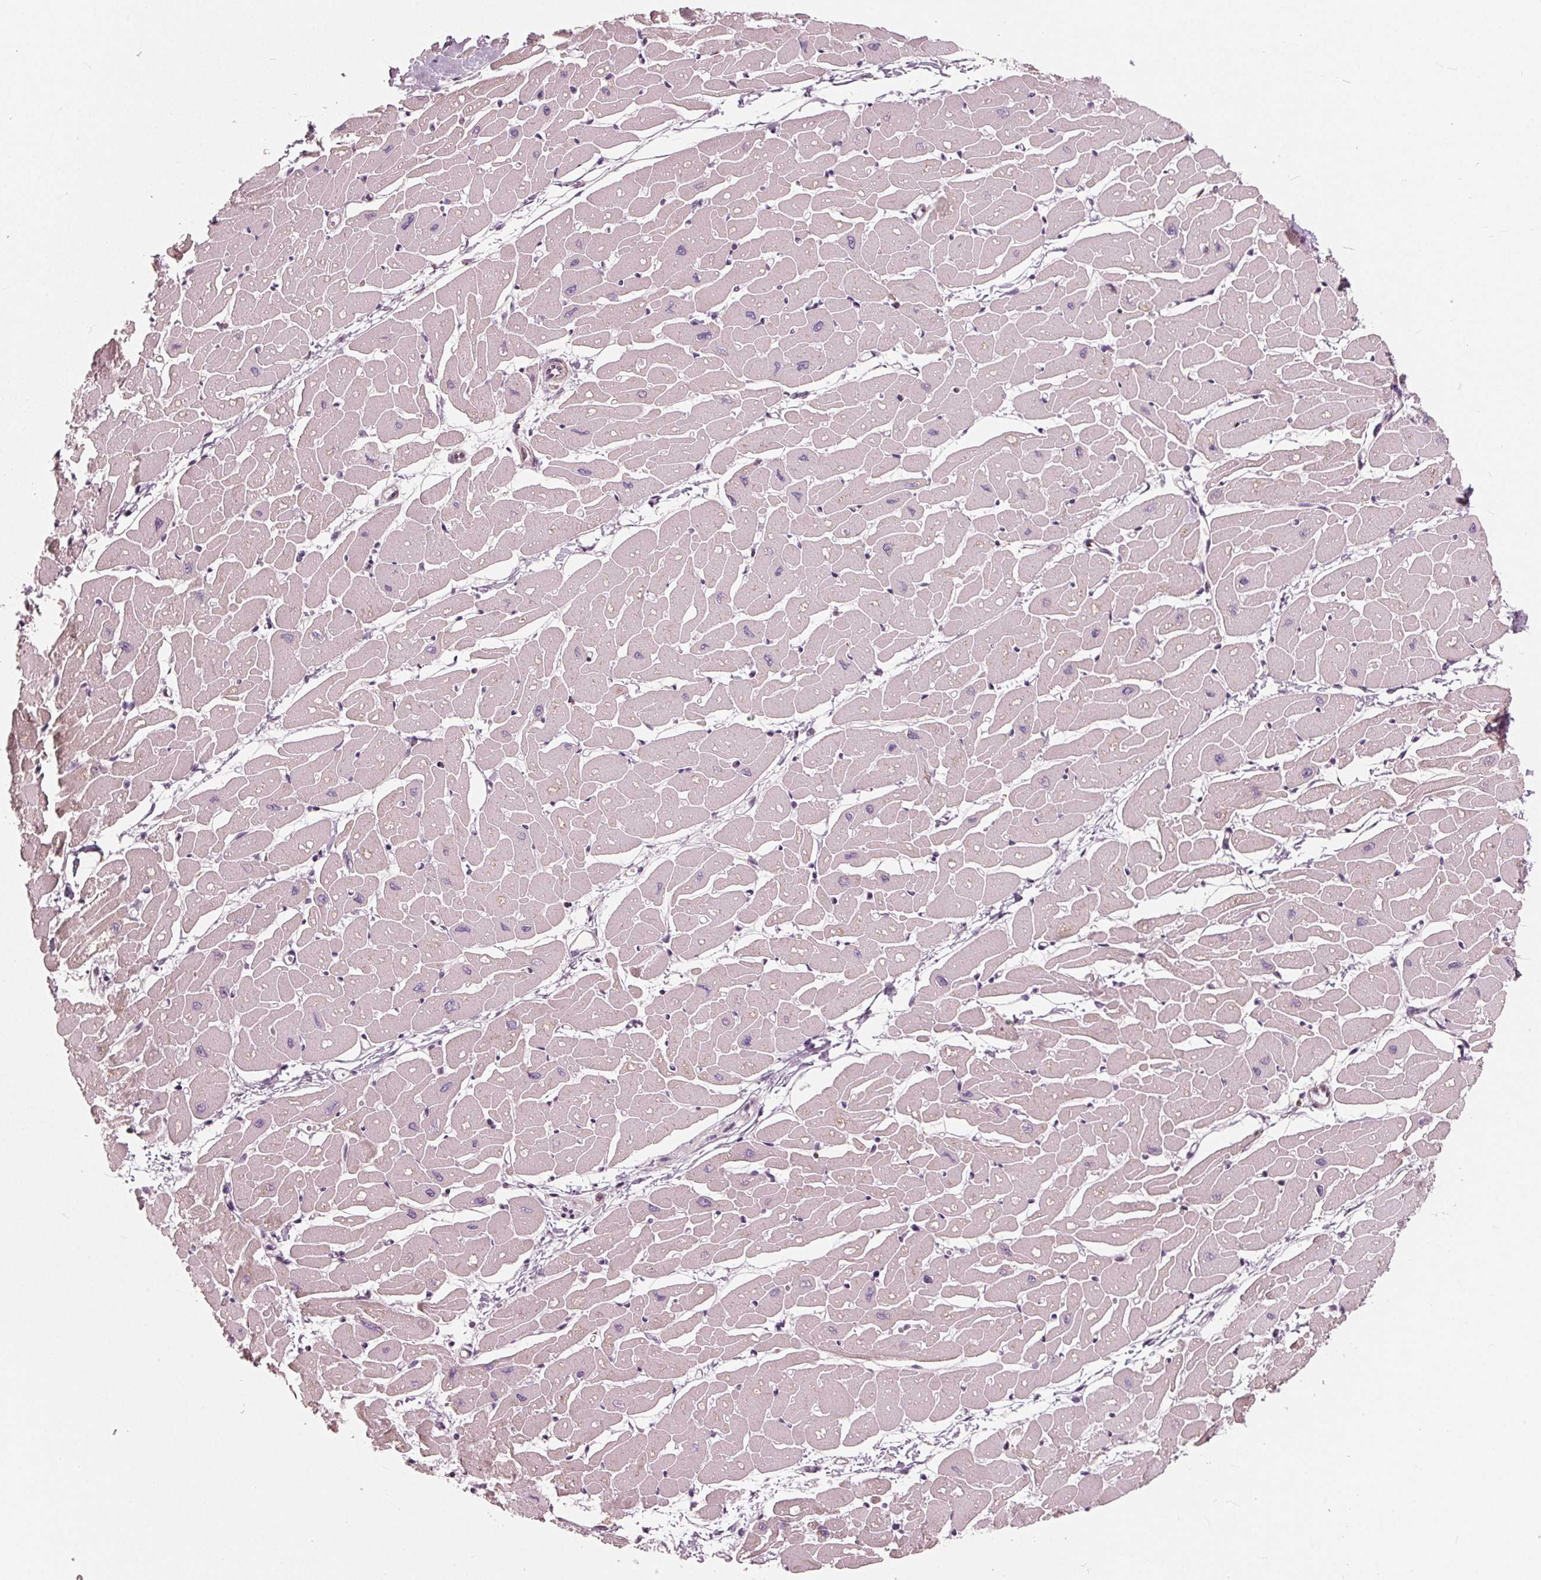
{"staining": {"intensity": "weak", "quantity": "<25%", "location": "cytoplasmic/membranous"}, "tissue": "heart muscle", "cell_type": "Cardiomyocytes", "image_type": "normal", "snomed": [{"axis": "morphology", "description": "Normal tissue, NOS"}, {"axis": "topography", "description": "Heart"}], "caption": "Cardiomyocytes show no significant staining in normal heart muscle. Nuclei are stained in blue.", "gene": "DCAF4L2", "patient": {"sex": "male", "age": 57}}